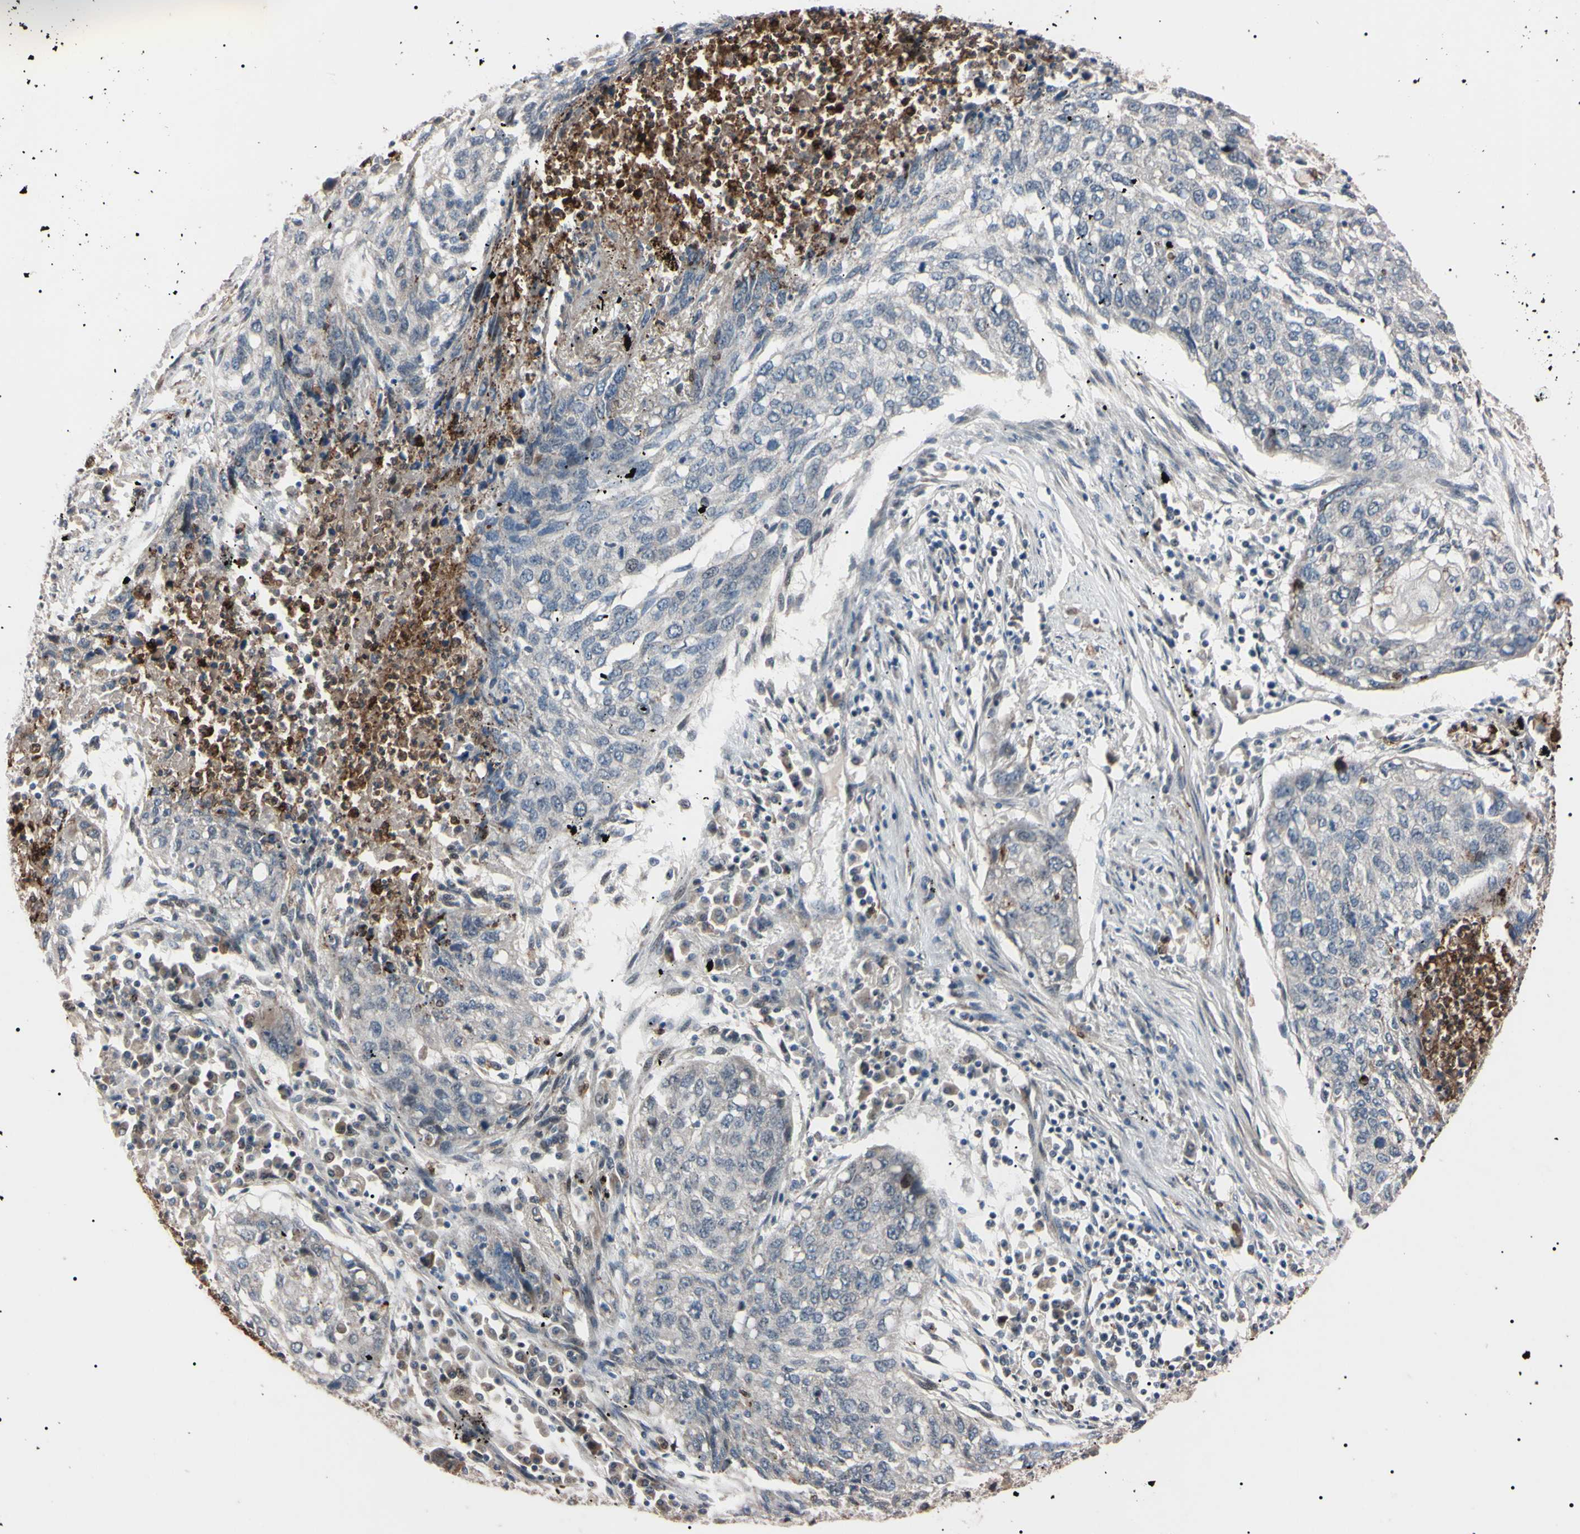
{"staining": {"intensity": "weak", "quantity": ">75%", "location": "cytoplasmic/membranous"}, "tissue": "lung cancer", "cell_type": "Tumor cells", "image_type": "cancer", "snomed": [{"axis": "morphology", "description": "Squamous cell carcinoma, NOS"}, {"axis": "topography", "description": "Lung"}], "caption": "Lung squamous cell carcinoma stained with a protein marker displays weak staining in tumor cells.", "gene": "TRAF5", "patient": {"sex": "female", "age": 63}}